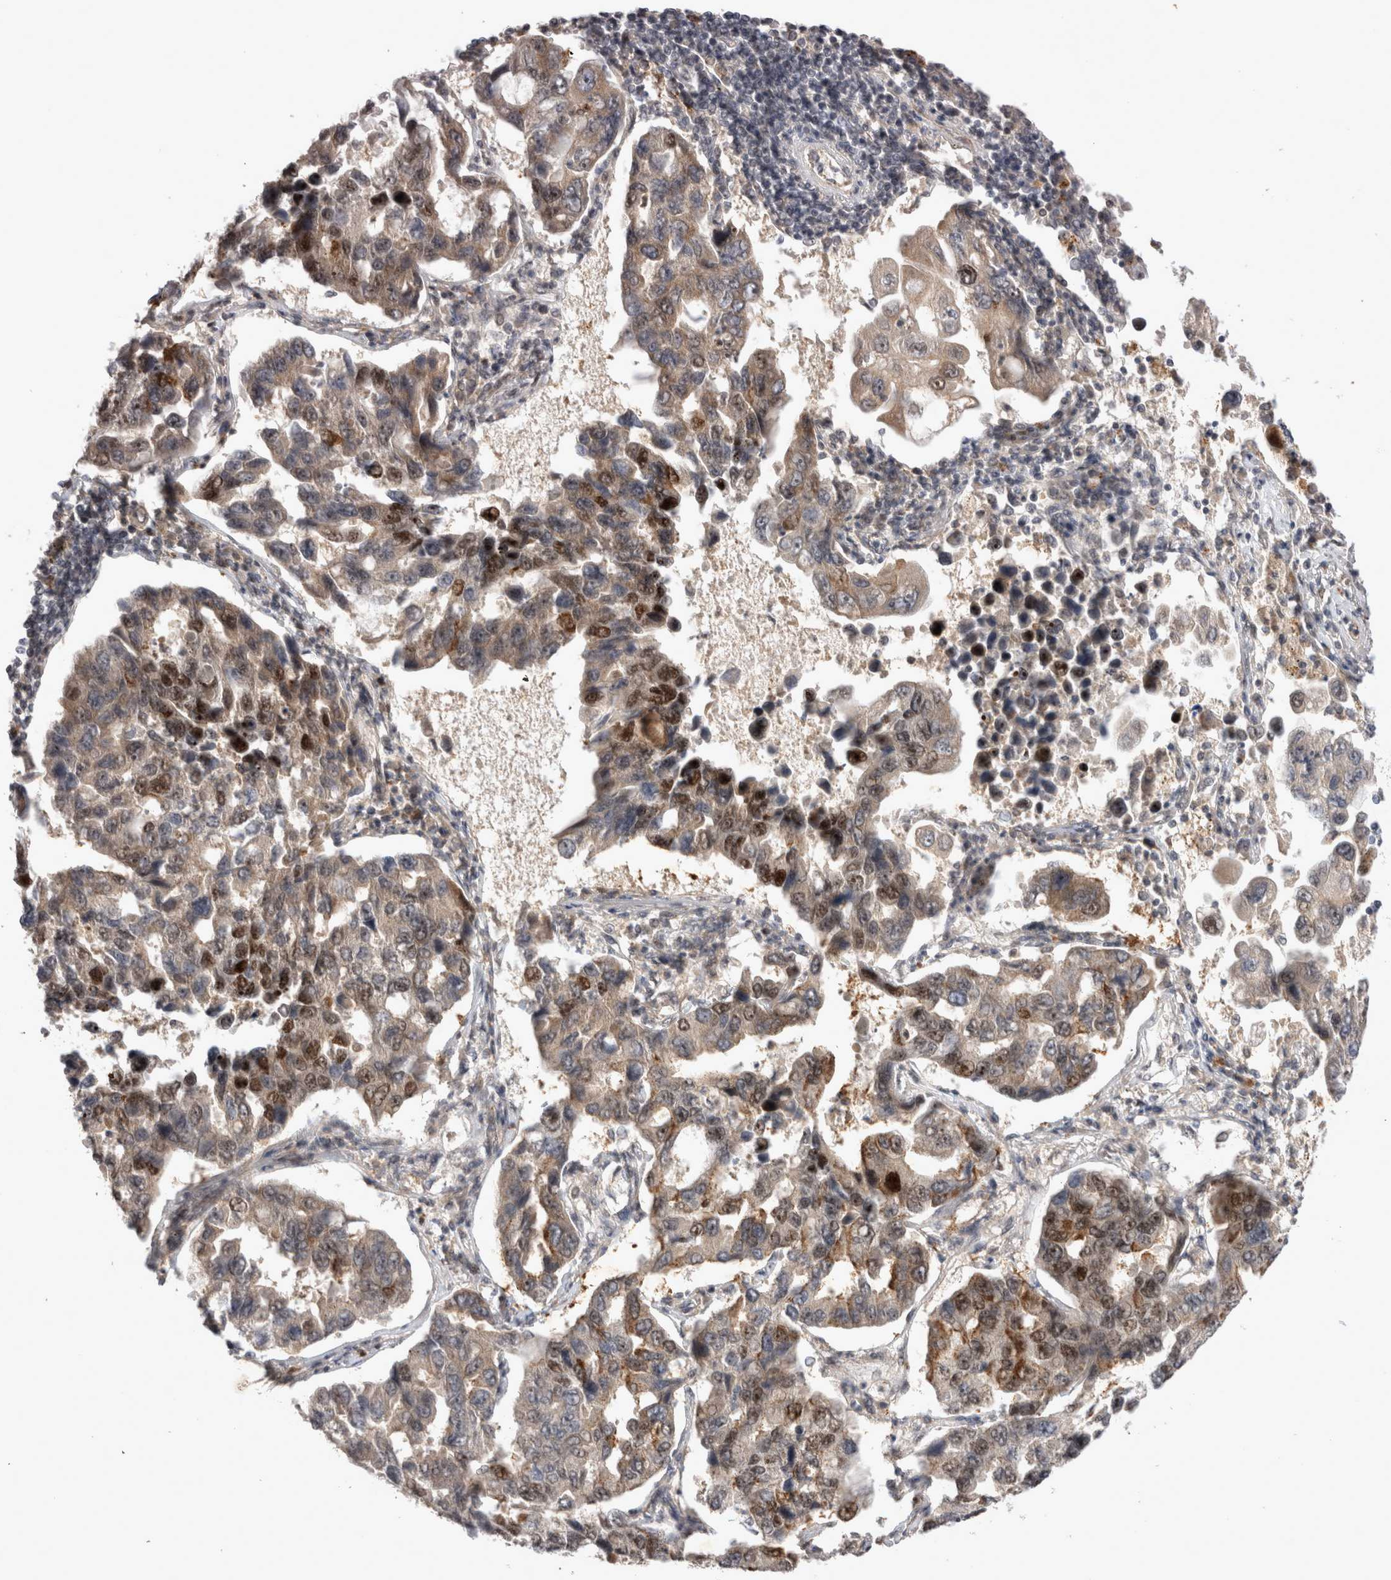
{"staining": {"intensity": "moderate", "quantity": ">75%", "location": "cytoplasmic/membranous,nuclear"}, "tissue": "lung cancer", "cell_type": "Tumor cells", "image_type": "cancer", "snomed": [{"axis": "morphology", "description": "Adenocarcinoma, NOS"}, {"axis": "topography", "description": "Lung"}], "caption": "Adenocarcinoma (lung) stained with IHC demonstrates moderate cytoplasmic/membranous and nuclear positivity in approximately >75% of tumor cells.", "gene": "STK11", "patient": {"sex": "male", "age": 64}}